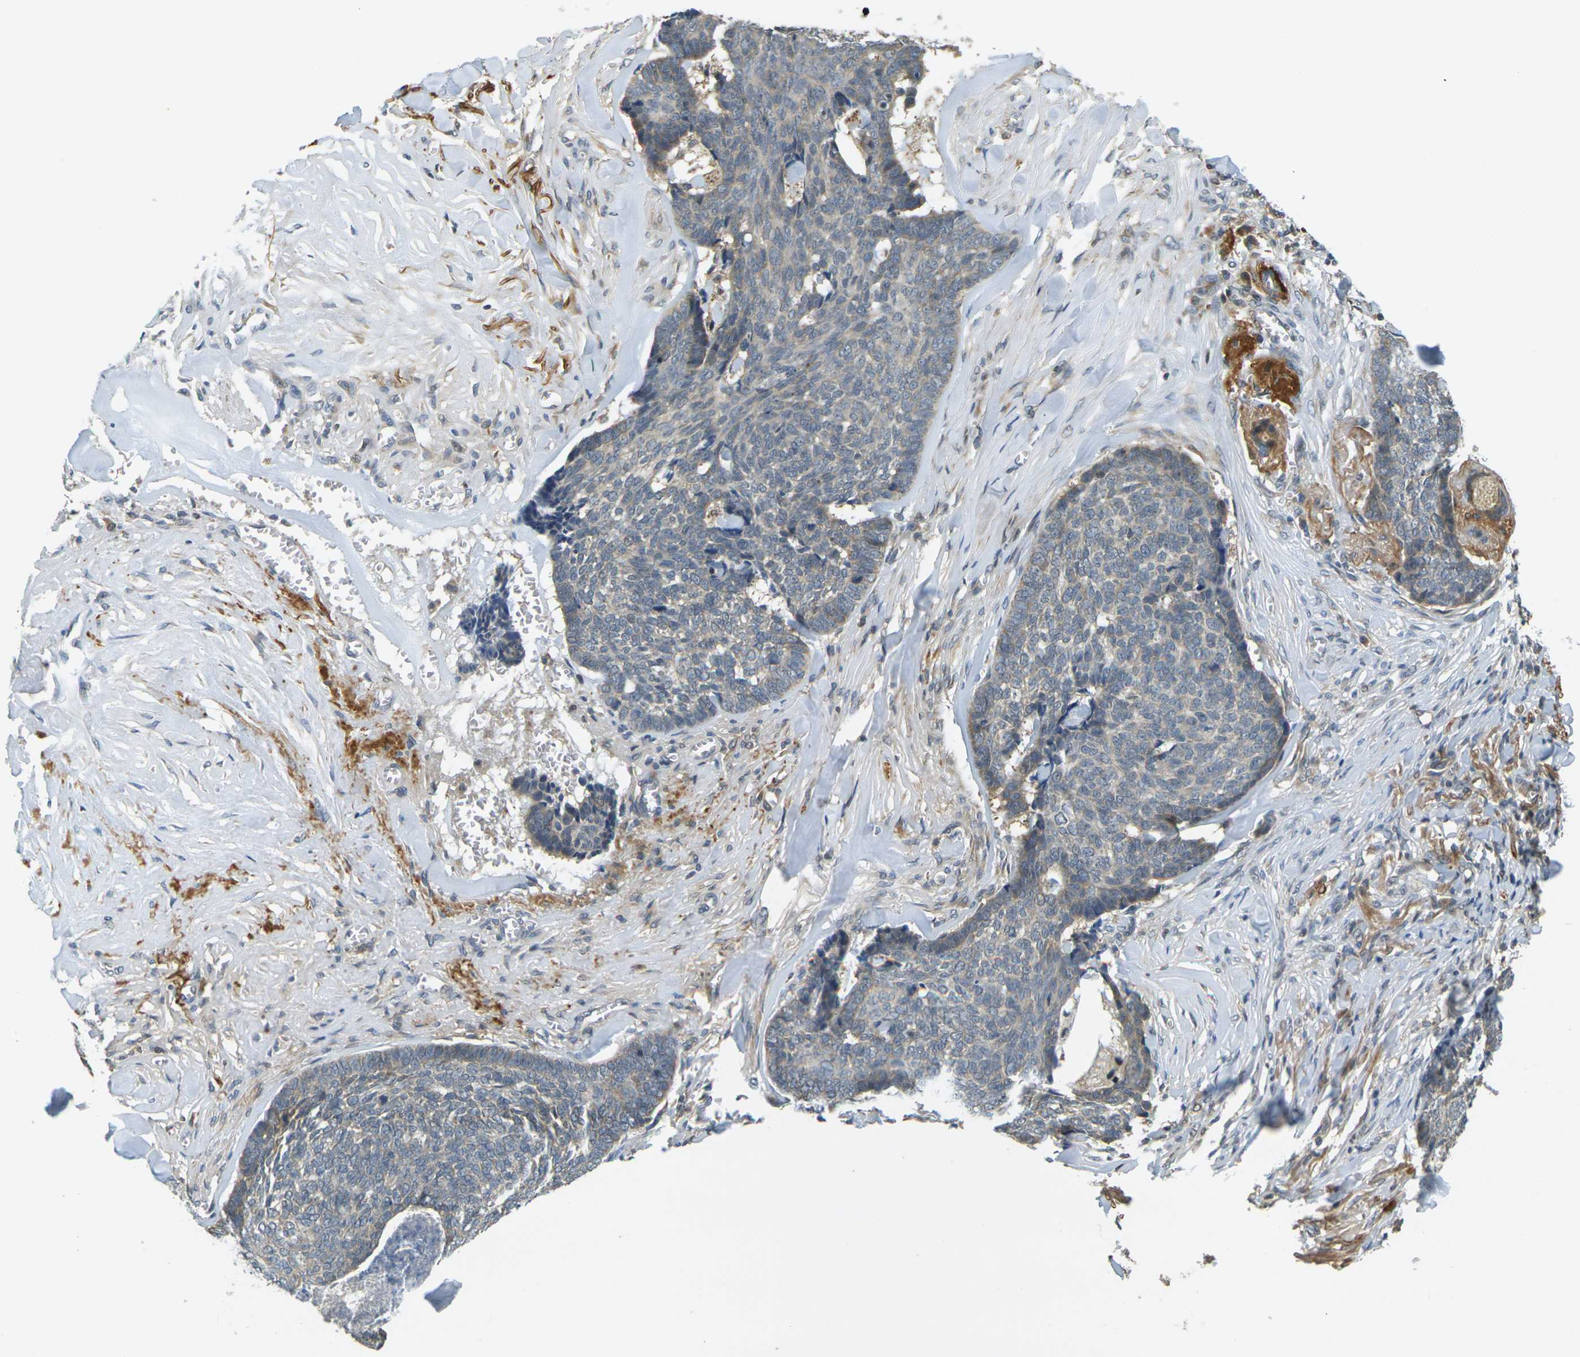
{"staining": {"intensity": "weak", "quantity": ">75%", "location": "cytoplasmic/membranous"}, "tissue": "skin cancer", "cell_type": "Tumor cells", "image_type": "cancer", "snomed": [{"axis": "morphology", "description": "Basal cell carcinoma"}, {"axis": "topography", "description": "Skin"}], "caption": "Immunohistochemical staining of human basal cell carcinoma (skin) shows low levels of weak cytoplasmic/membranous protein positivity in approximately >75% of tumor cells.", "gene": "KLHL8", "patient": {"sex": "male", "age": 84}}